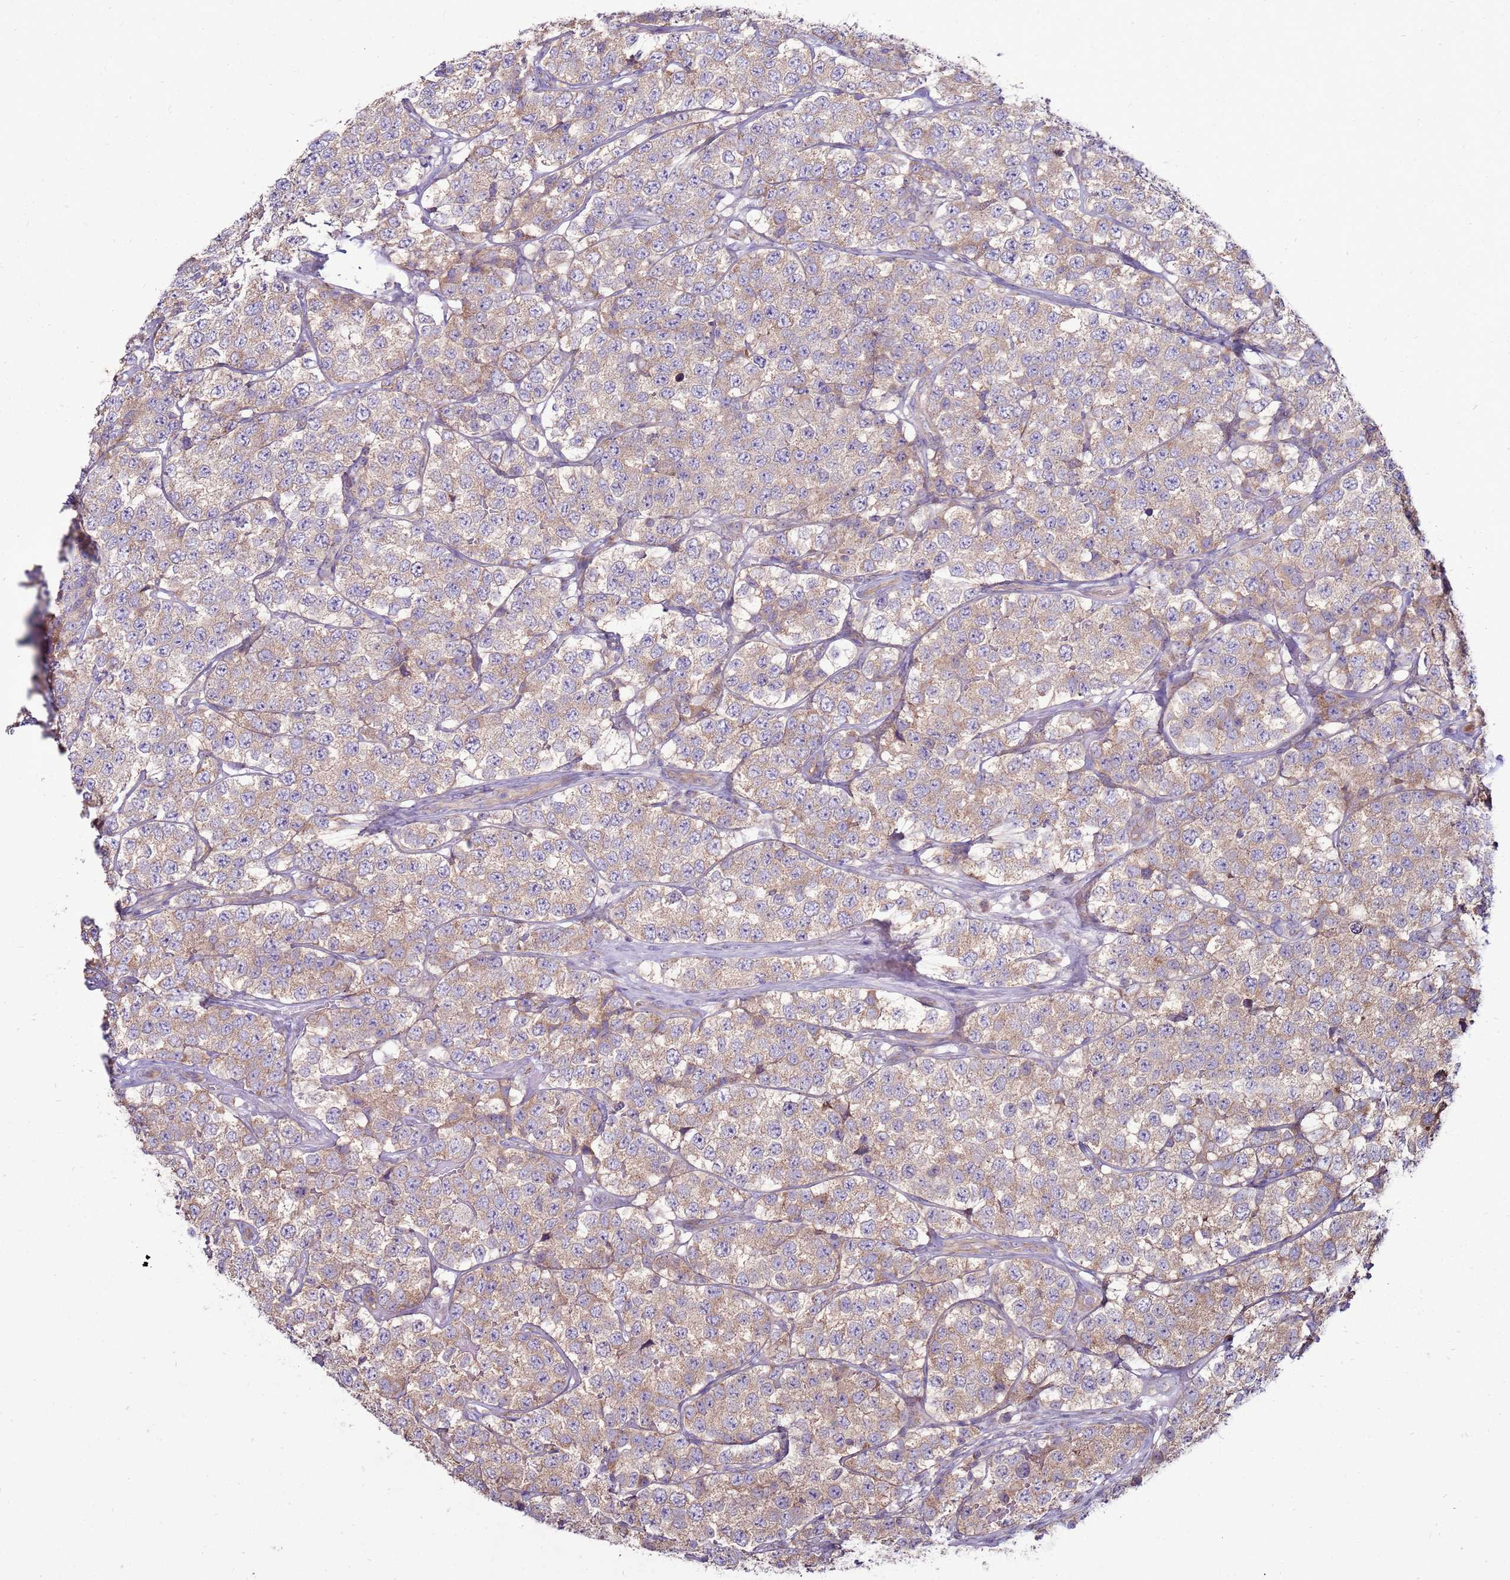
{"staining": {"intensity": "weak", "quantity": ">75%", "location": "cytoplasmic/membranous"}, "tissue": "testis cancer", "cell_type": "Tumor cells", "image_type": "cancer", "snomed": [{"axis": "morphology", "description": "Seminoma, NOS"}, {"axis": "topography", "description": "Testis"}], "caption": "A micrograph of testis cancer stained for a protein displays weak cytoplasmic/membranous brown staining in tumor cells.", "gene": "TRAPPC4", "patient": {"sex": "male", "age": 34}}